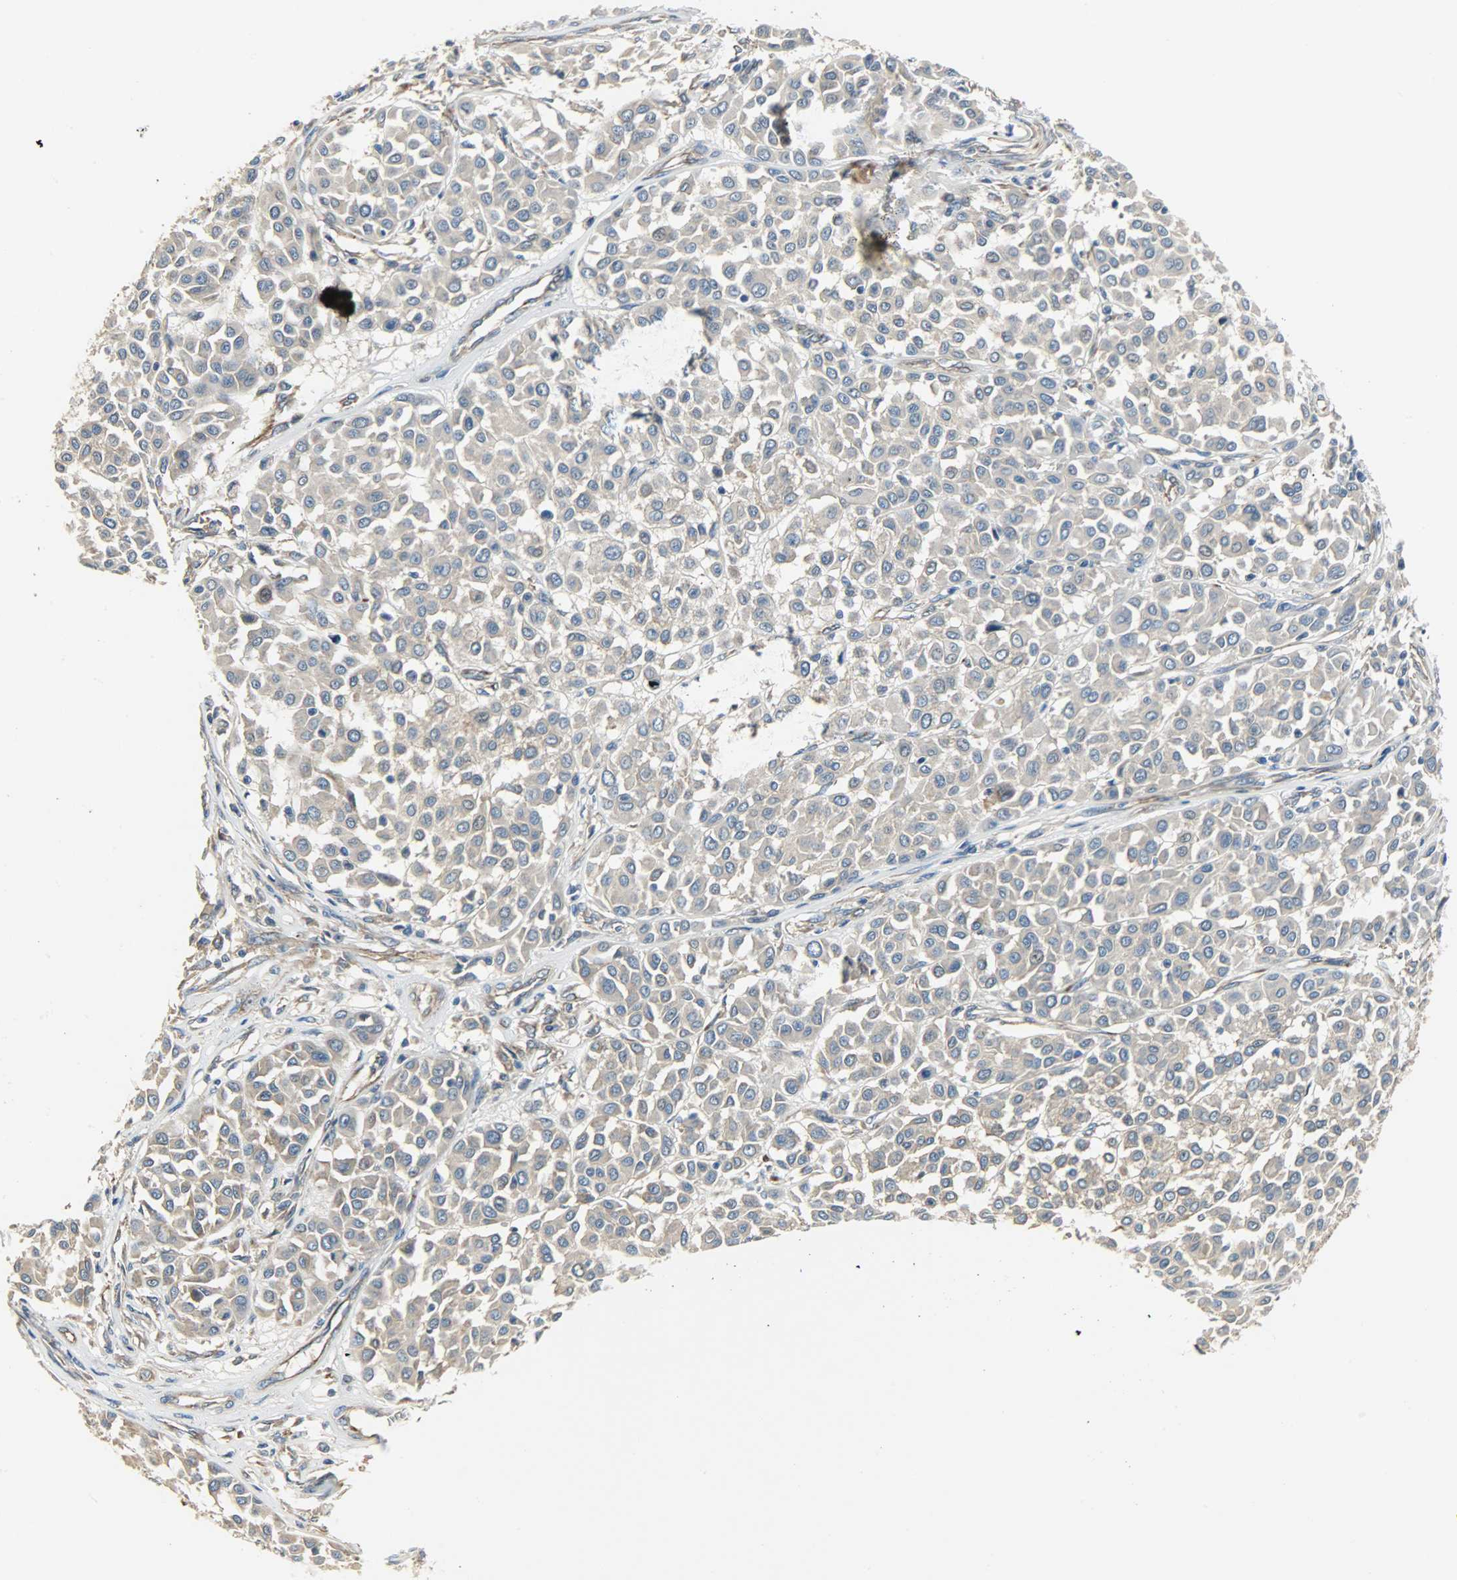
{"staining": {"intensity": "weak", "quantity": ">75%", "location": "cytoplasmic/membranous"}, "tissue": "melanoma", "cell_type": "Tumor cells", "image_type": "cancer", "snomed": [{"axis": "morphology", "description": "Malignant melanoma, Metastatic site"}, {"axis": "topography", "description": "Soft tissue"}], "caption": "Protein staining of melanoma tissue demonstrates weak cytoplasmic/membranous positivity in about >75% of tumor cells.", "gene": "KIAA1217", "patient": {"sex": "male", "age": 41}}